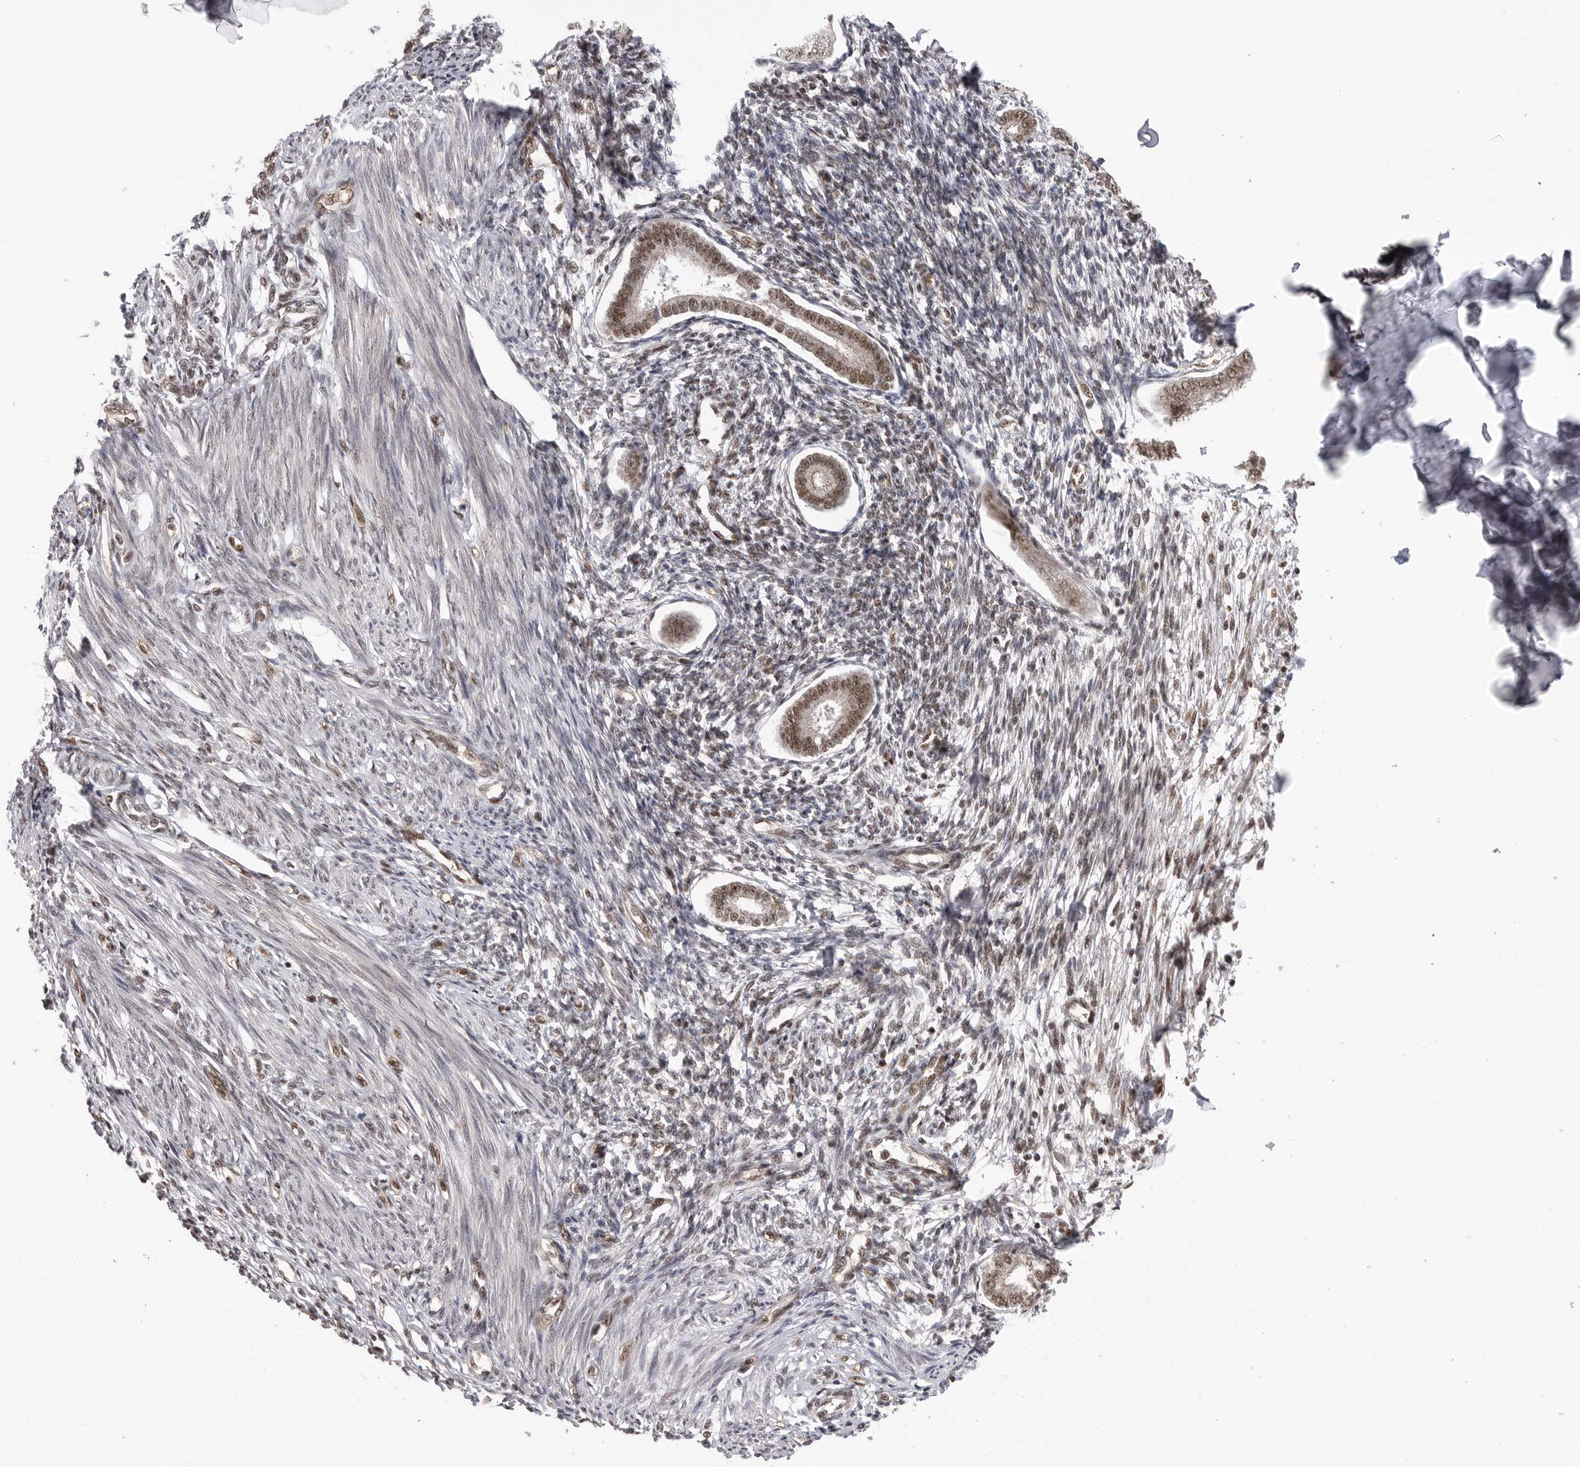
{"staining": {"intensity": "moderate", "quantity": "25%-75%", "location": "nuclear"}, "tissue": "endometrium", "cell_type": "Cells in endometrial stroma", "image_type": "normal", "snomed": [{"axis": "morphology", "description": "Normal tissue, NOS"}, {"axis": "topography", "description": "Endometrium"}], "caption": "Endometrium stained with DAB (3,3'-diaminobenzidine) IHC reveals medium levels of moderate nuclear staining in about 25%-75% of cells in endometrial stroma. Nuclei are stained in blue.", "gene": "PPP1R8", "patient": {"sex": "female", "age": 56}}